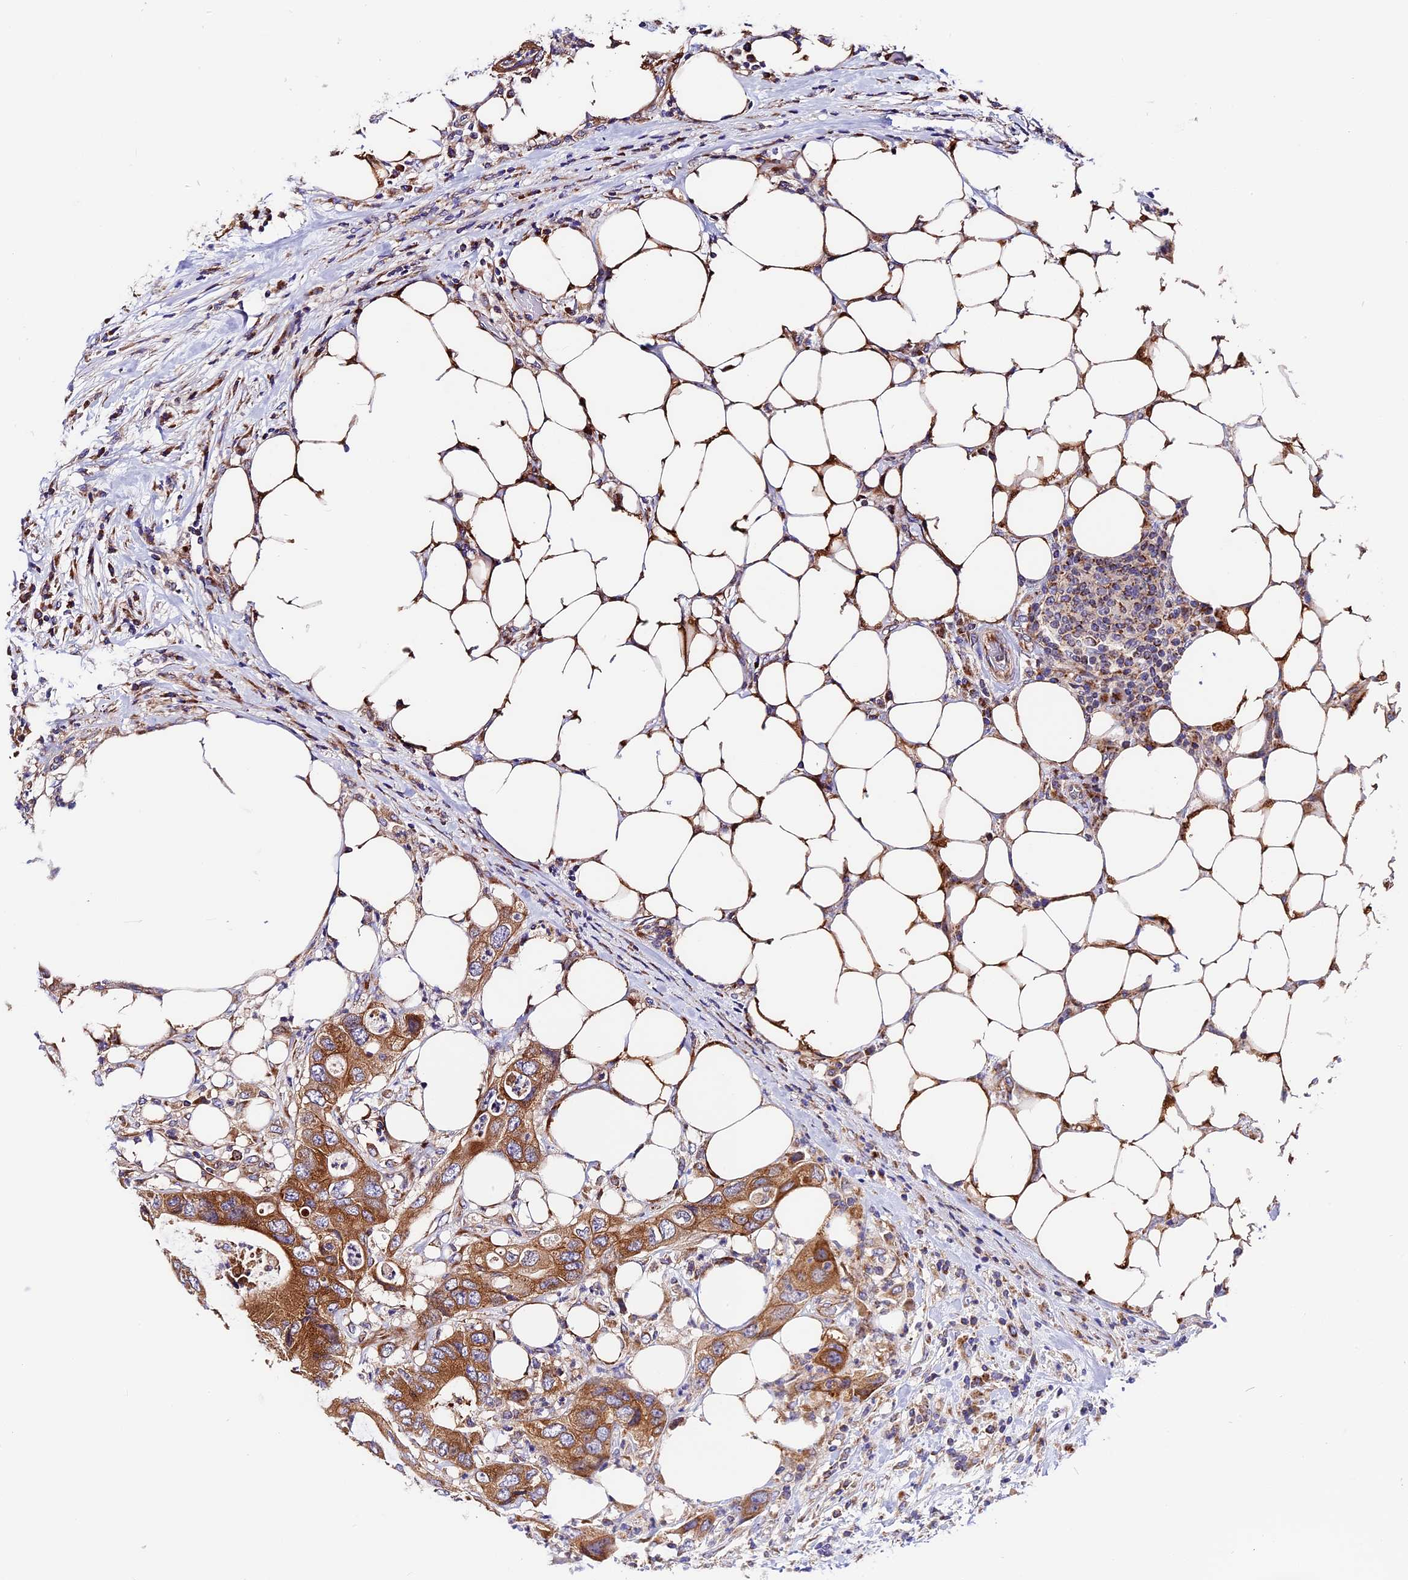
{"staining": {"intensity": "moderate", "quantity": ">75%", "location": "cytoplasmic/membranous"}, "tissue": "colorectal cancer", "cell_type": "Tumor cells", "image_type": "cancer", "snomed": [{"axis": "morphology", "description": "Adenocarcinoma, NOS"}, {"axis": "topography", "description": "Colon"}], "caption": "IHC of colorectal cancer (adenocarcinoma) demonstrates medium levels of moderate cytoplasmic/membranous positivity in approximately >75% of tumor cells. (DAB (3,3'-diaminobenzidine) = brown stain, brightfield microscopy at high magnification).", "gene": "MRAS", "patient": {"sex": "male", "age": 71}}